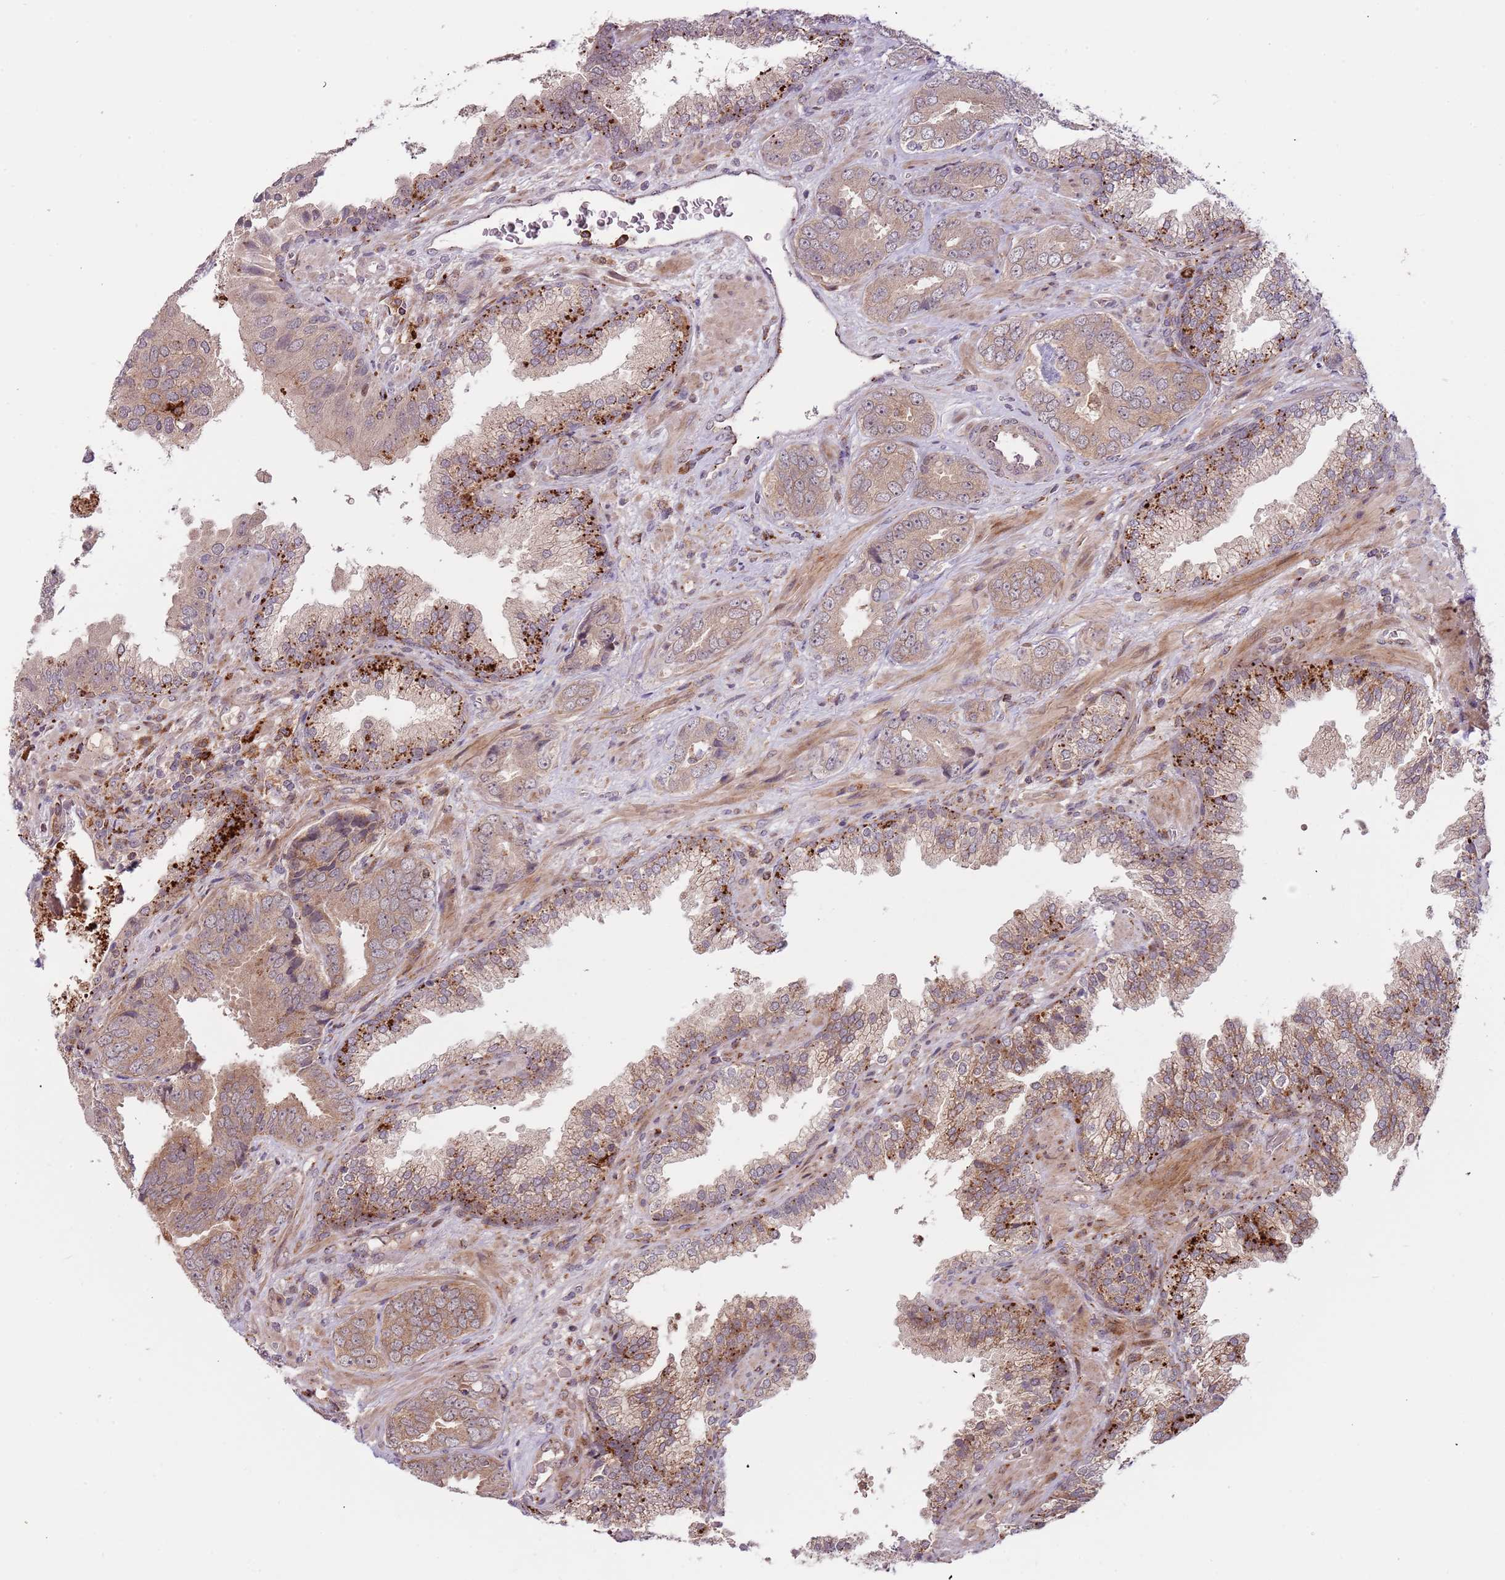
{"staining": {"intensity": "moderate", "quantity": ">75%", "location": "cytoplasmic/membranous"}, "tissue": "prostate cancer", "cell_type": "Tumor cells", "image_type": "cancer", "snomed": [{"axis": "morphology", "description": "Adenocarcinoma, High grade"}, {"axis": "topography", "description": "Prostate"}], "caption": "An immunohistochemistry micrograph of neoplastic tissue is shown. Protein staining in brown shows moderate cytoplasmic/membranous positivity in prostate high-grade adenocarcinoma within tumor cells.", "gene": "ULK3", "patient": {"sex": "male", "age": 71}}